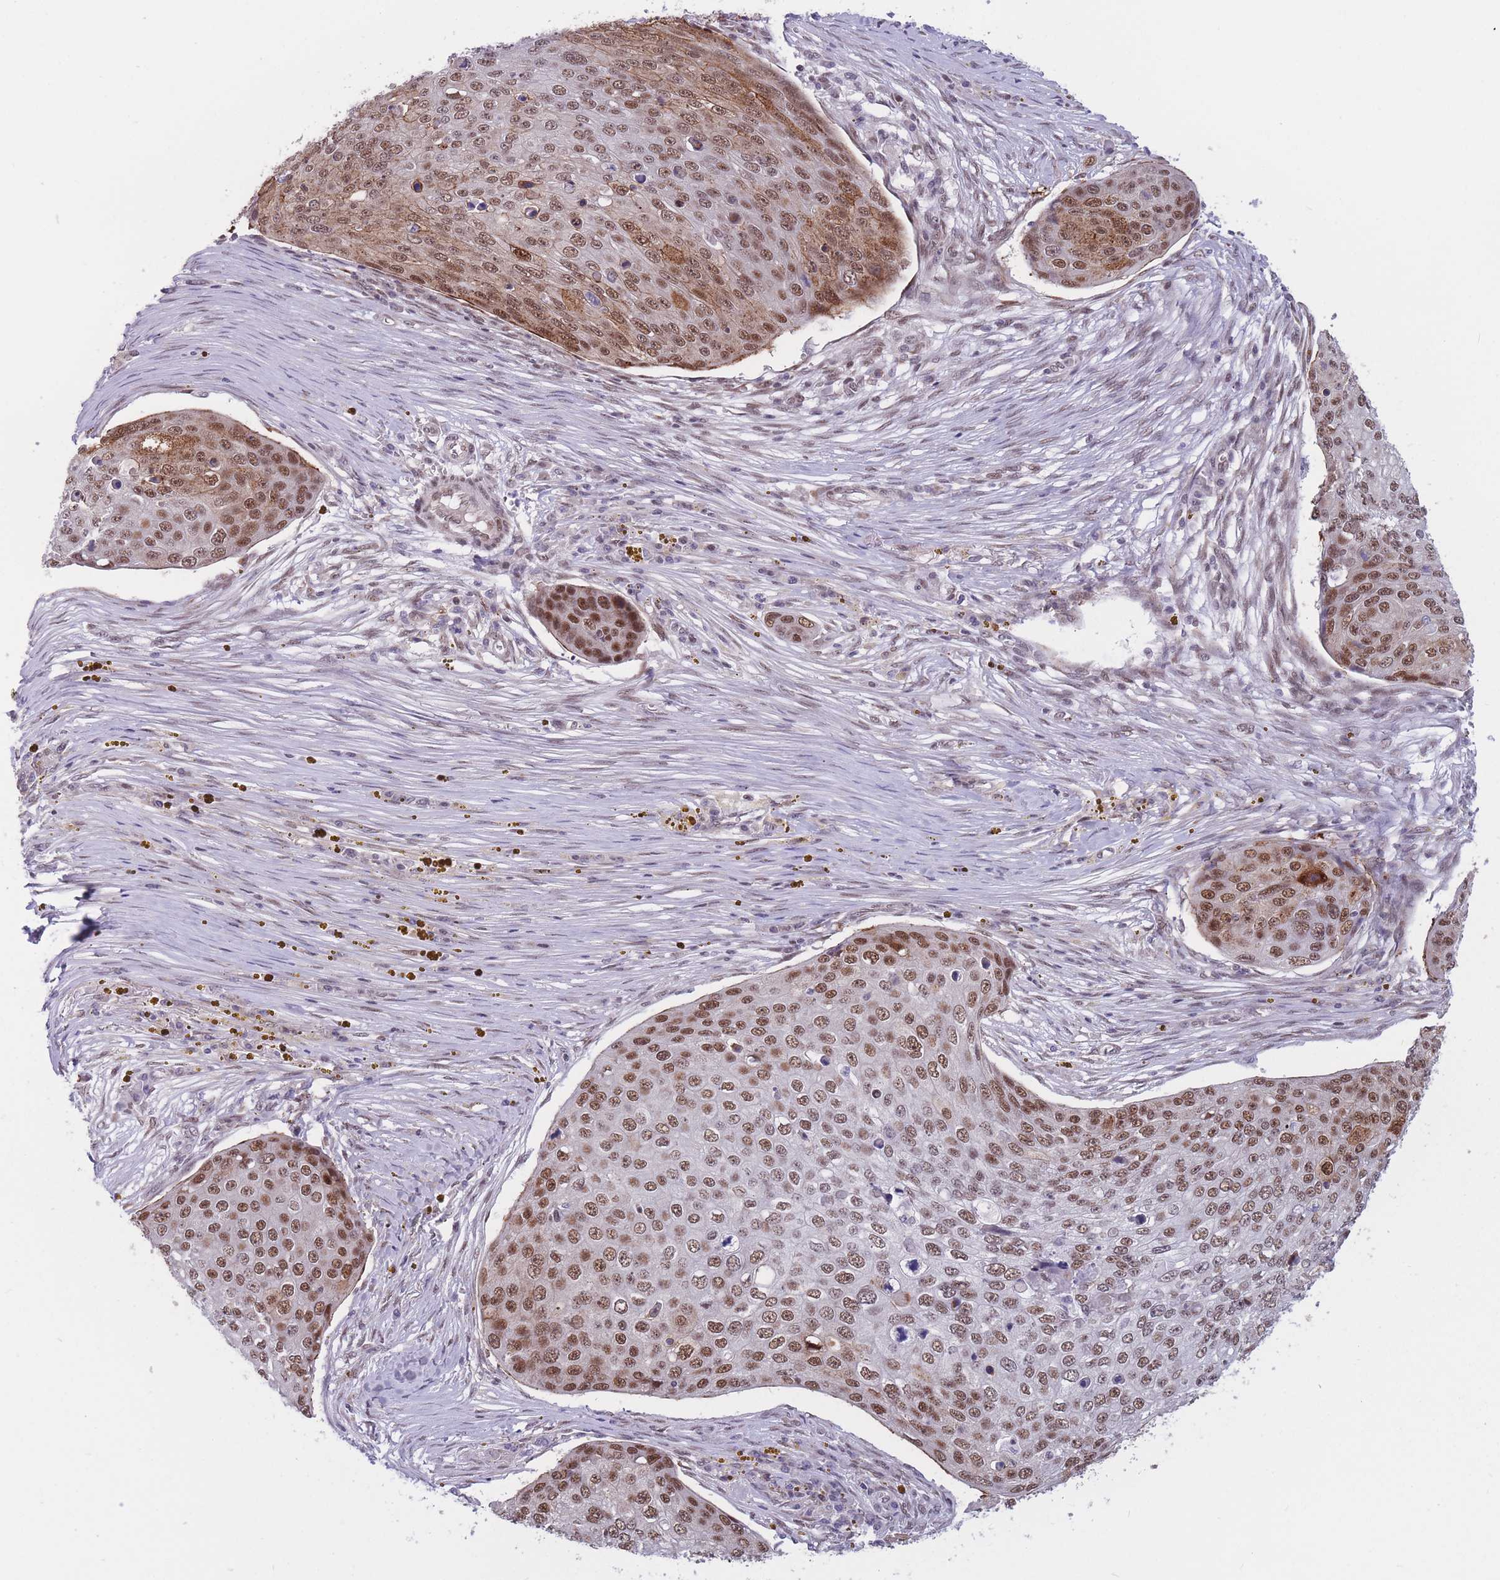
{"staining": {"intensity": "moderate", "quantity": ">75%", "location": "nuclear"}, "tissue": "skin cancer", "cell_type": "Tumor cells", "image_type": "cancer", "snomed": [{"axis": "morphology", "description": "Squamous cell carcinoma, NOS"}, {"axis": "topography", "description": "Skin"}], "caption": "Squamous cell carcinoma (skin) stained for a protein (brown) exhibits moderate nuclear positive staining in approximately >75% of tumor cells.", "gene": "BCL9L", "patient": {"sex": "male", "age": 71}}